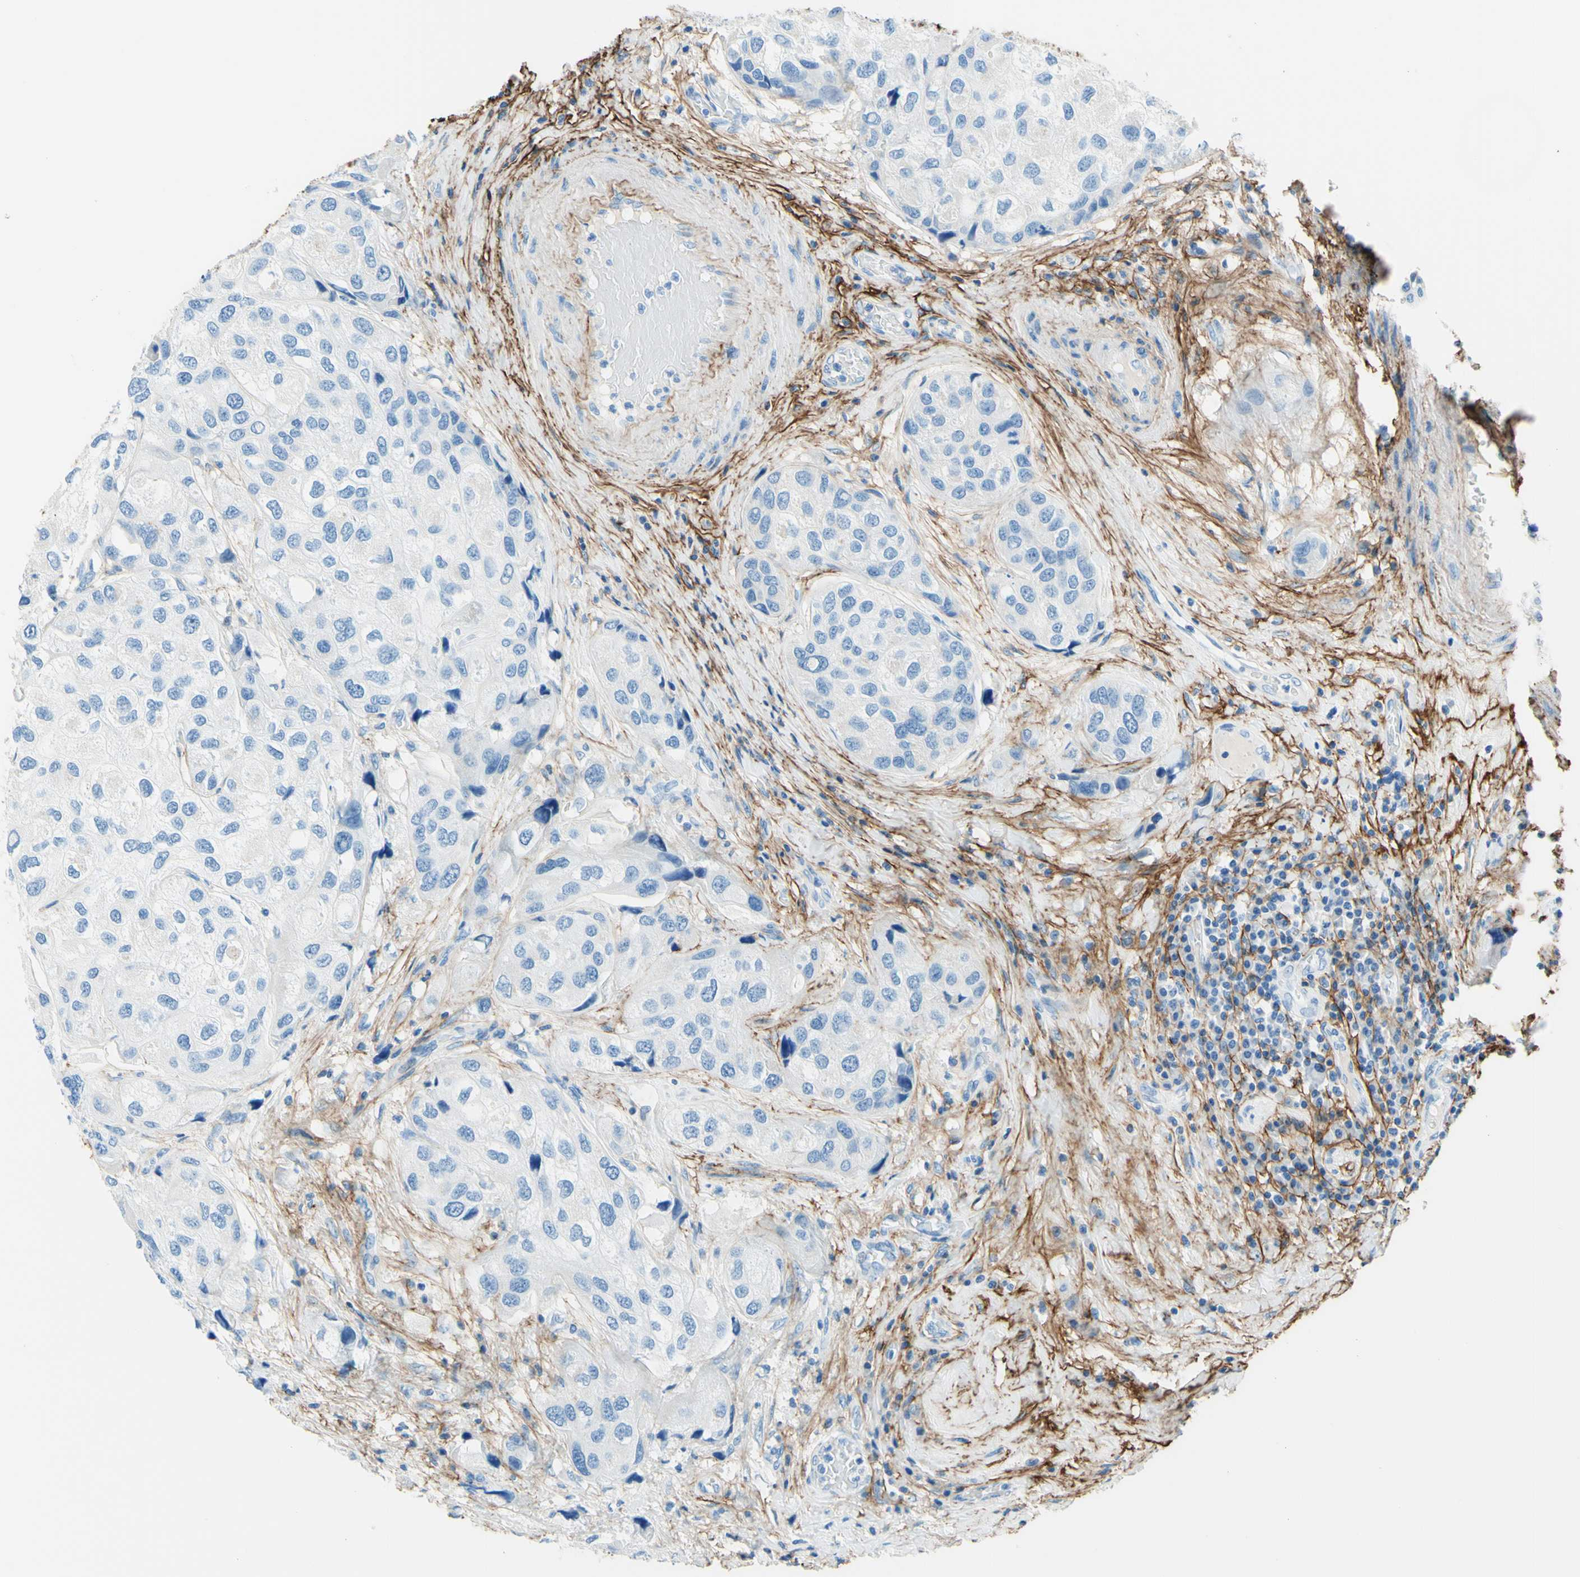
{"staining": {"intensity": "negative", "quantity": "none", "location": "none"}, "tissue": "urothelial cancer", "cell_type": "Tumor cells", "image_type": "cancer", "snomed": [{"axis": "morphology", "description": "Urothelial carcinoma, High grade"}, {"axis": "topography", "description": "Urinary bladder"}], "caption": "An image of urothelial cancer stained for a protein demonstrates no brown staining in tumor cells.", "gene": "MFAP5", "patient": {"sex": "female", "age": 64}}